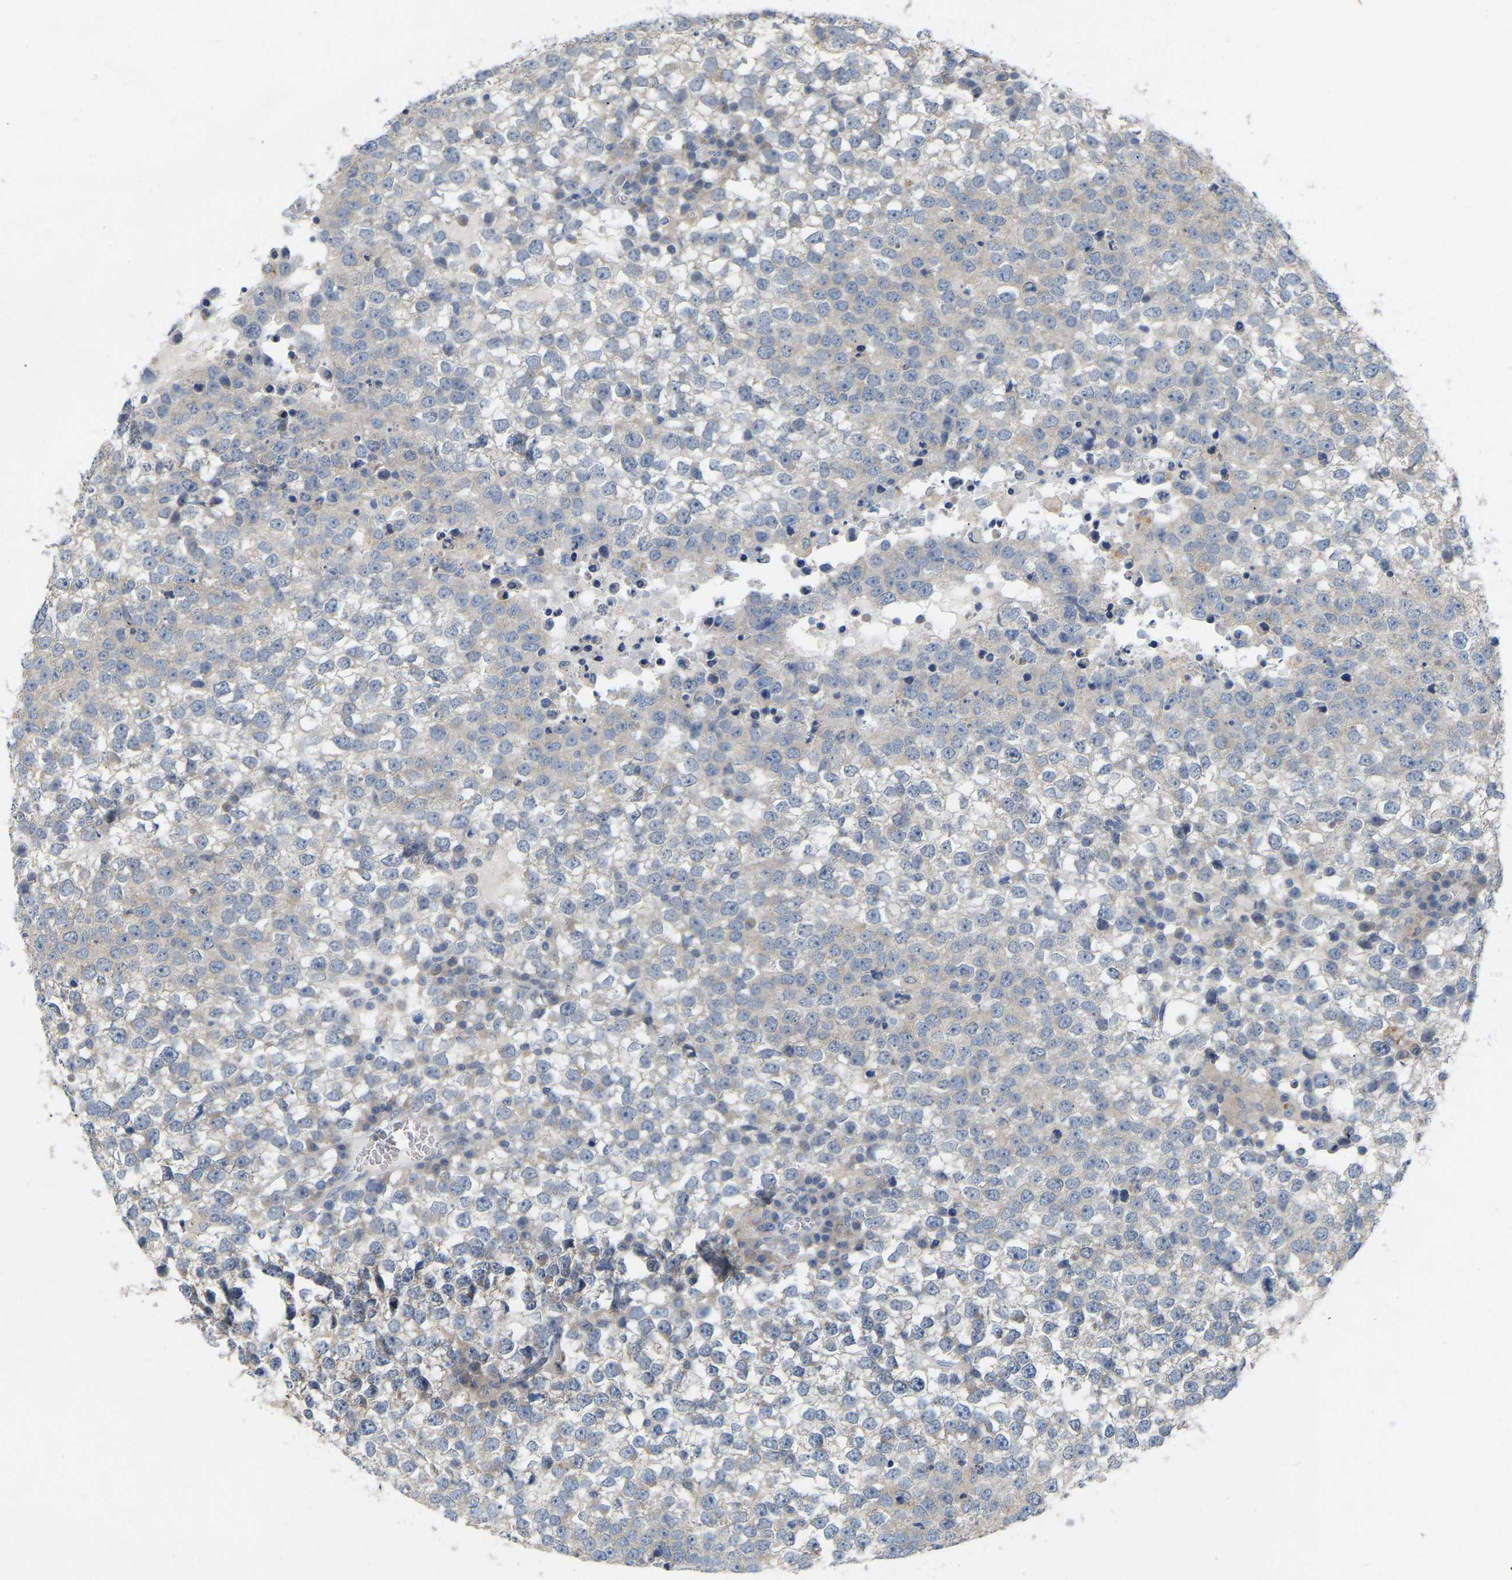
{"staining": {"intensity": "negative", "quantity": "none", "location": "none"}, "tissue": "testis cancer", "cell_type": "Tumor cells", "image_type": "cancer", "snomed": [{"axis": "morphology", "description": "Seminoma, NOS"}, {"axis": "topography", "description": "Testis"}], "caption": "Immunohistochemical staining of testis cancer shows no significant positivity in tumor cells.", "gene": "WIPI2", "patient": {"sex": "male", "age": 65}}